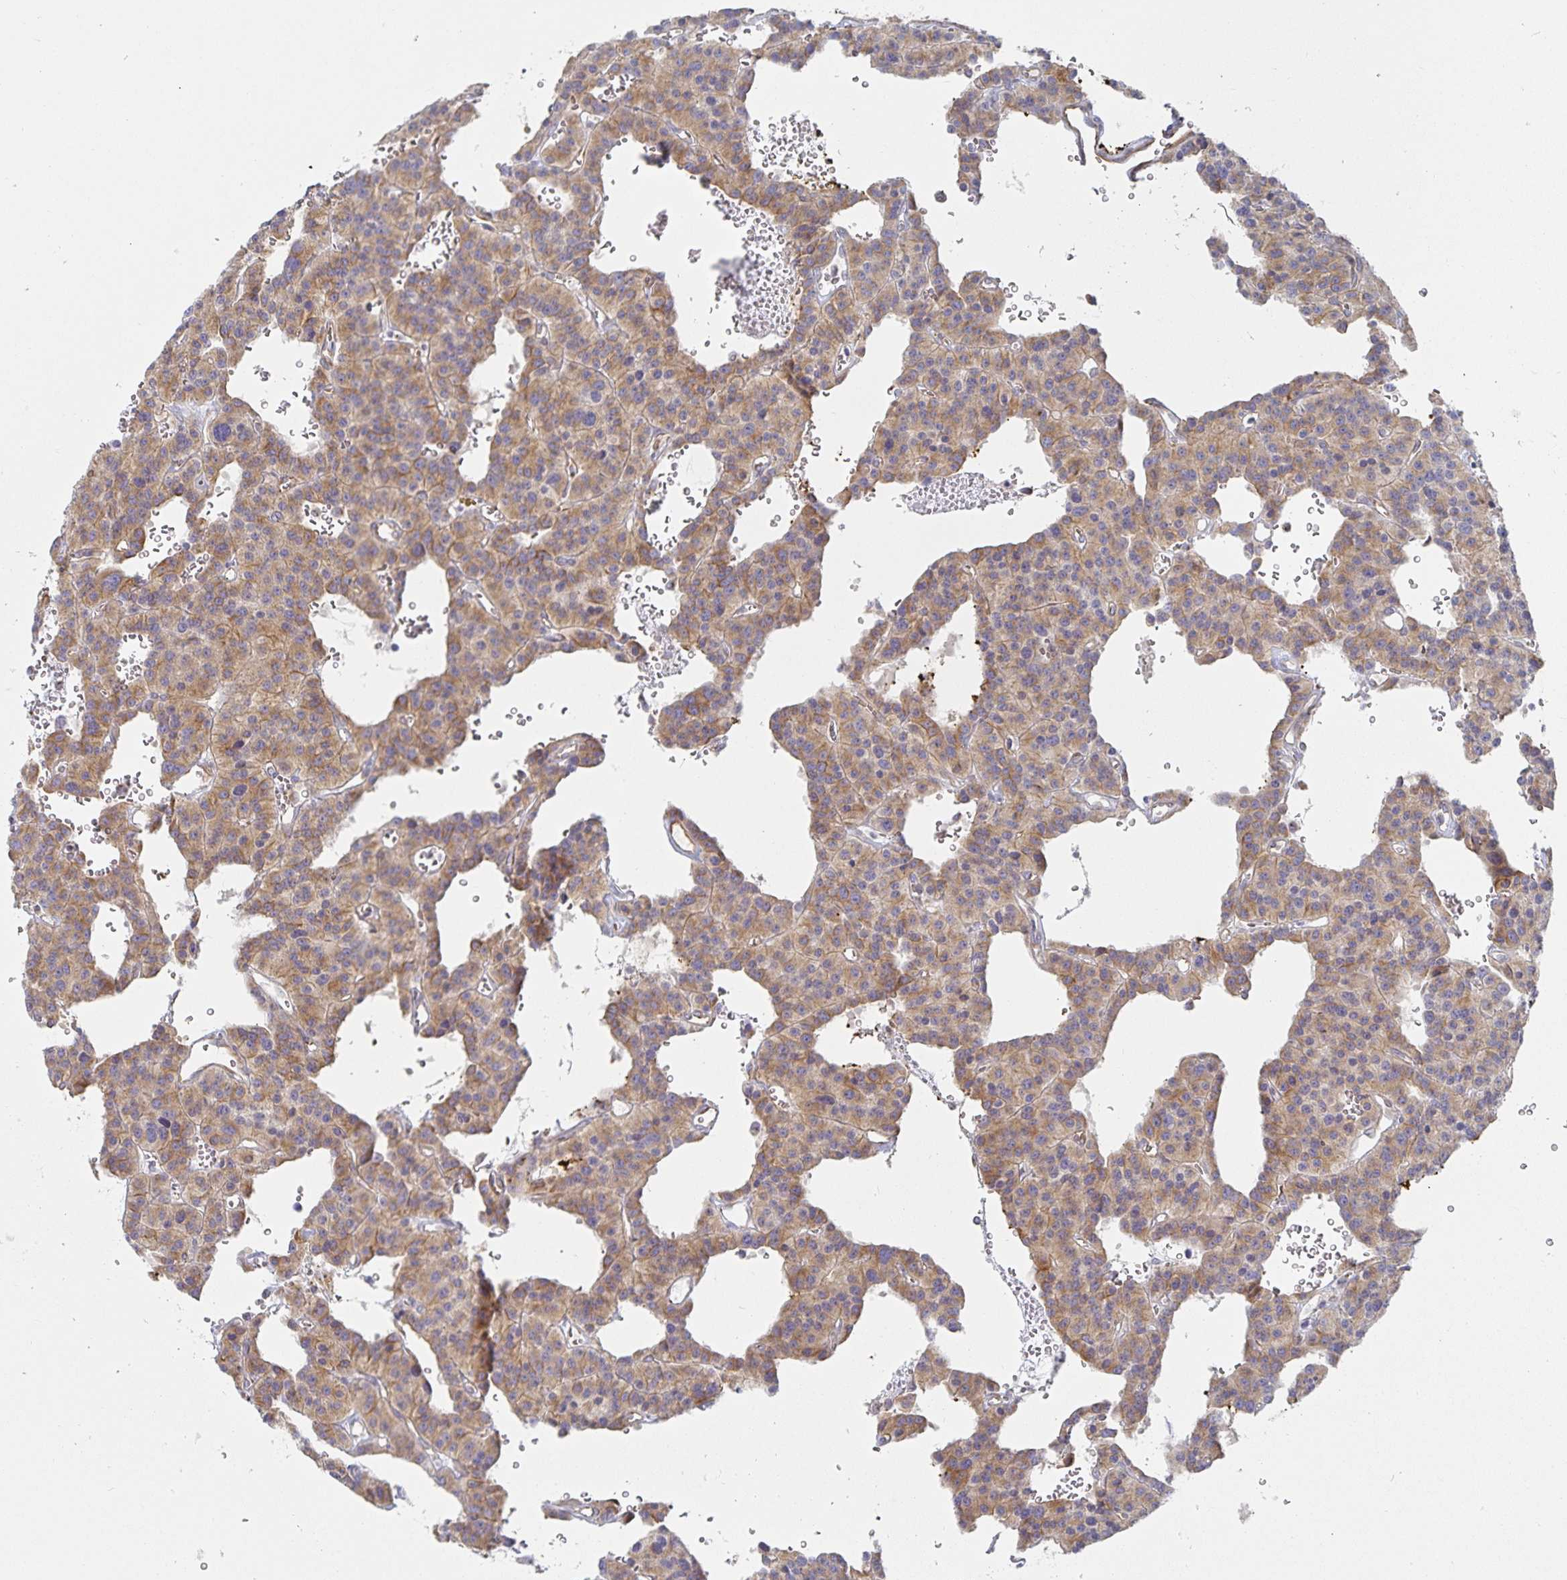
{"staining": {"intensity": "weak", "quantity": "25%-75%", "location": "cytoplasmic/membranous"}, "tissue": "carcinoid", "cell_type": "Tumor cells", "image_type": "cancer", "snomed": [{"axis": "morphology", "description": "Carcinoid, malignant, NOS"}, {"axis": "topography", "description": "Lung"}], "caption": "Immunohistochemical staining of carcinoid demonstrates weak cytoplasmic/membranous protein staining in about 25%-75% of tumor cells.", "gene": "SFTPA1", "patient": {"sex": "female", "age": 71}}